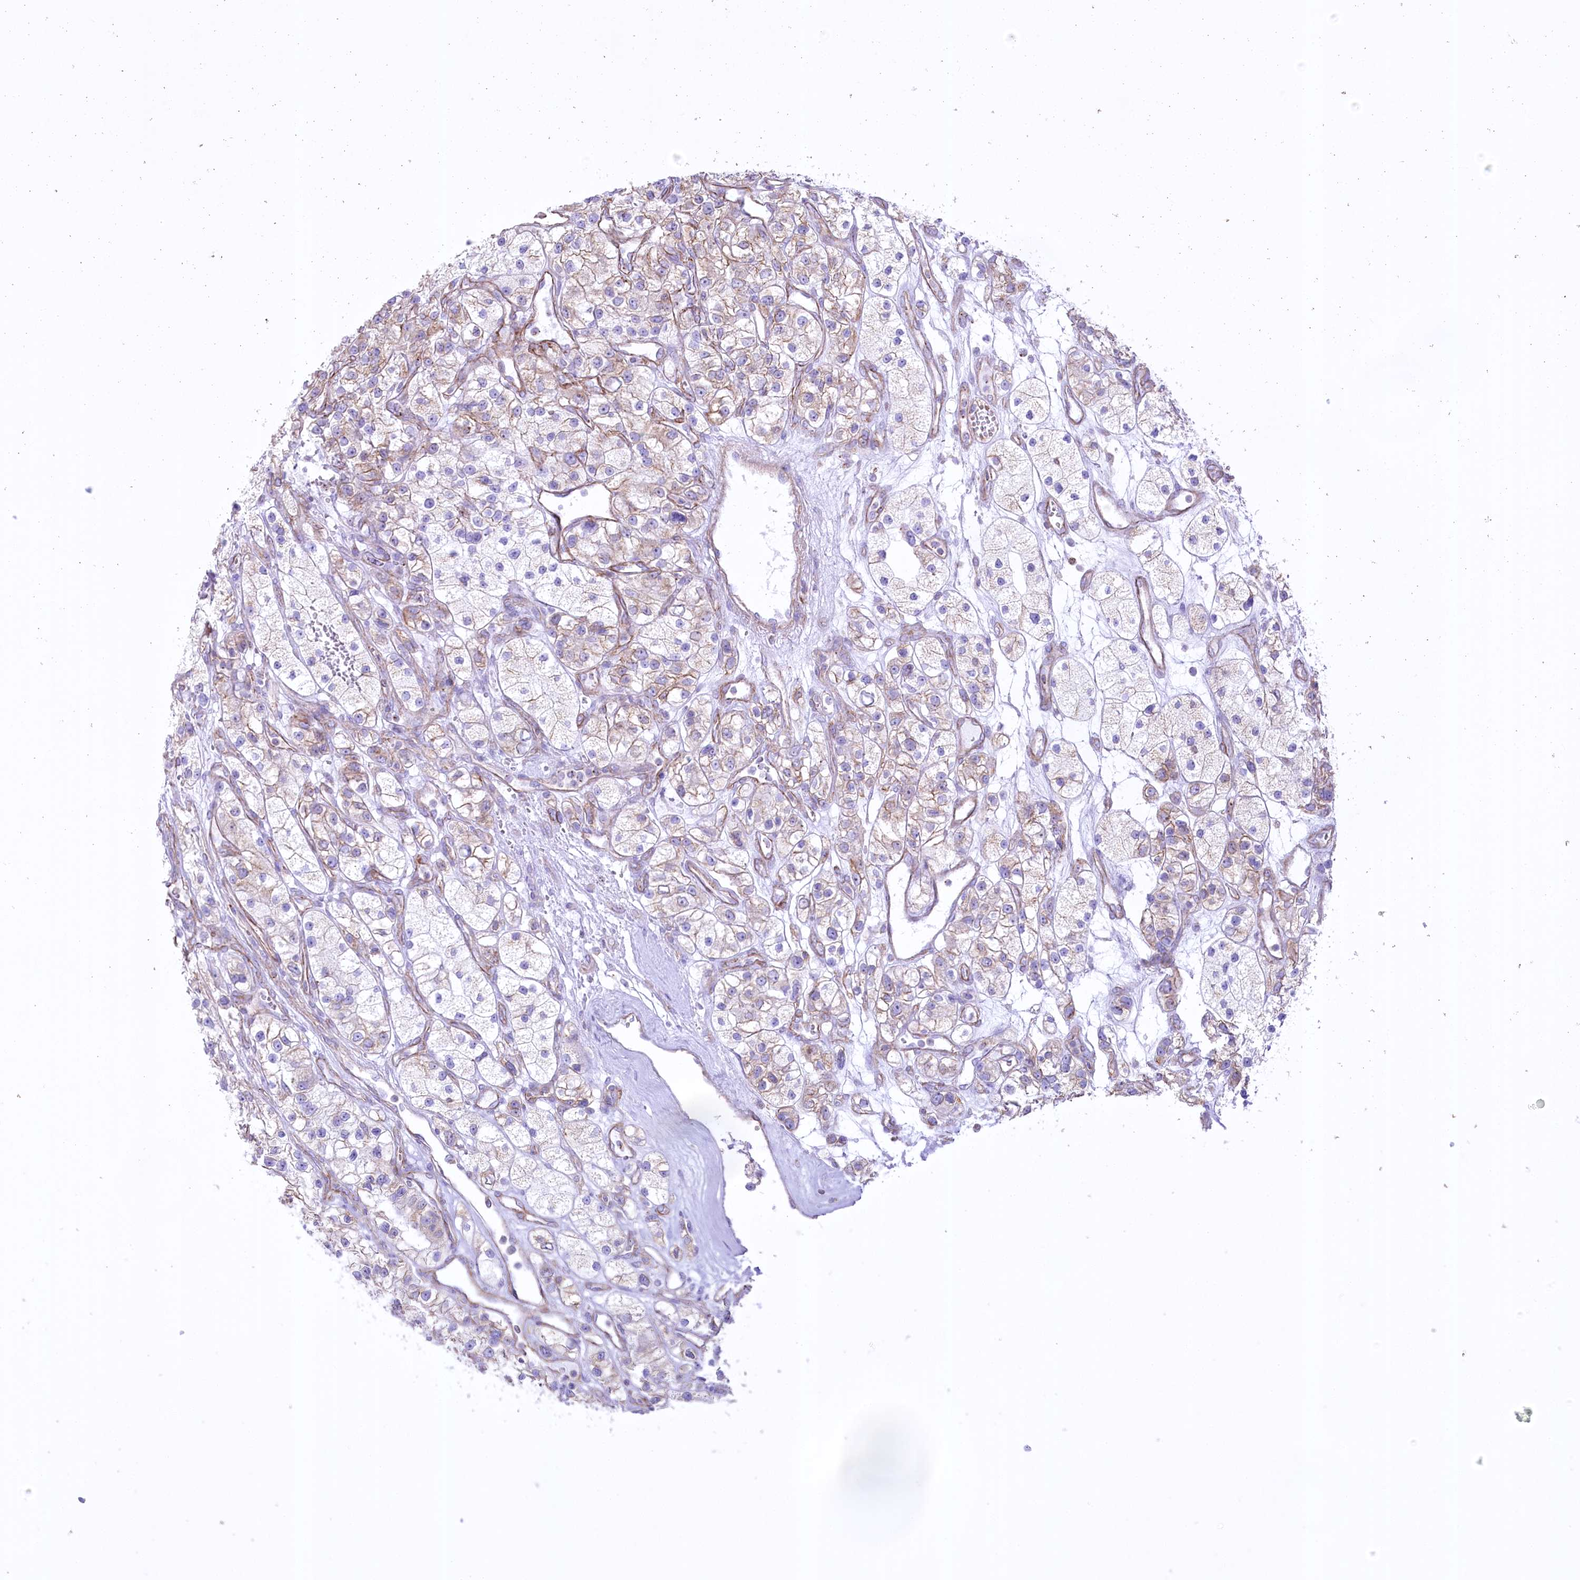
{"staining": {"intensity": "weak", "quantity": "<25%", "location": "cytoplasmic/membranous"}, "tissue": "renal cancer", "cell_type": "Tumor cells", "image_type": "cancer", "snomed": [{"axis": "morphology", "description": "Adenocarcinoma, NOS"}, {"axis": "topography", "description": "Kidney"}], "caption": "Photomicrograph shows no protein positivity in tumor cells of renal cancer (adenocarcinoma) tissue.", "gene": "FAM216A", "patient": {"sex": "female", "age": 57}}